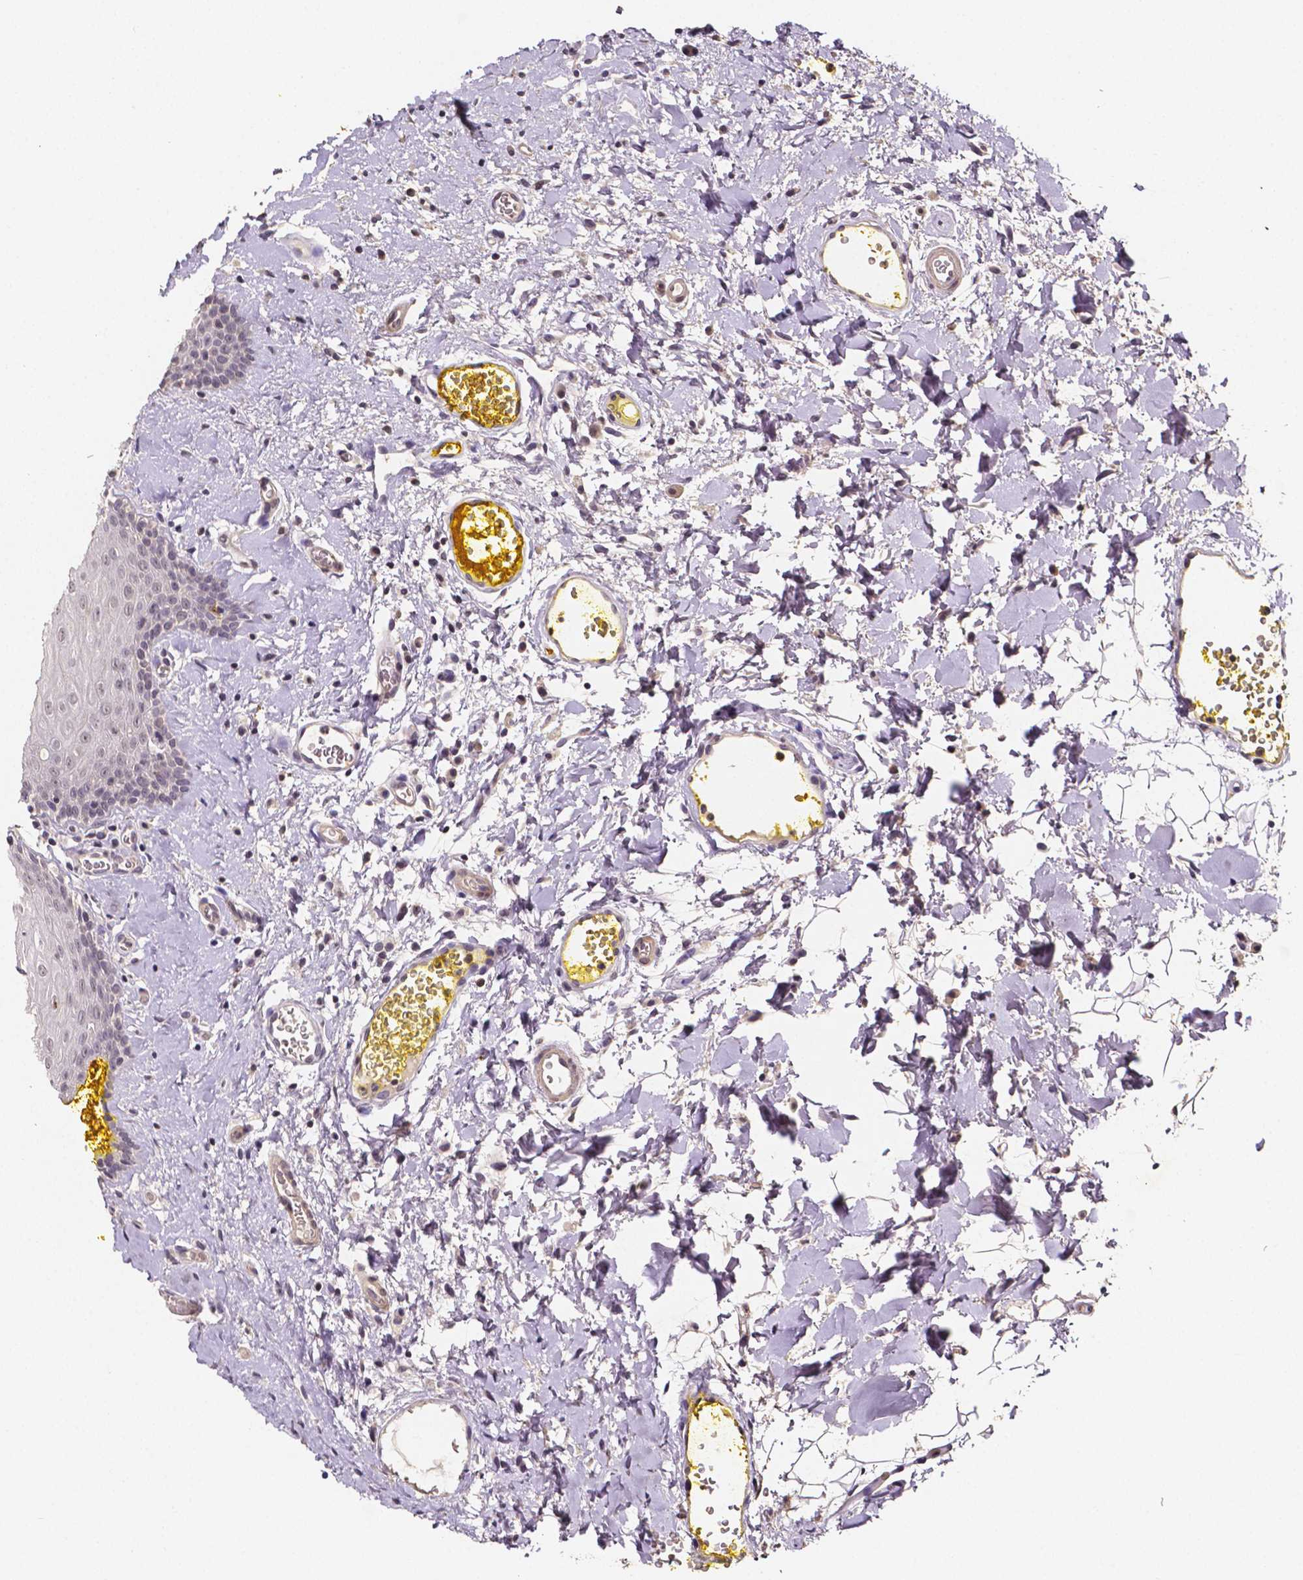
{"staining": {"intensity": "negative", "quantity": "none", "location": "none"}, "tissue": "oral mucosa", "cell_type": "Squamous epithelial cells", "image_type": "normal", "snomed": [{"axis": "morphology", "description": "Normal tissue, NOS"}, {"axis": "morphology", "description": "Squamous cell carcinoma, NOS"}, {"axis": "topography", "description": "Oral tissue"}, {"axis": "topography", "description": "Head-Neck"}], "caption": "IHC histopathology image of benign oral mucosa: oral mucosa stained with DAB (3,3'-diaminobenzidine) shows no significant protein staining in squamous epithelial cells. (DAB (3,3'-diaminobenzidine) immunohistochemistry (IHC) visualized using brightfield microscopy, high magnification).", "gene": "NRGN", "patient": {"sex": "female", "age": 55}}